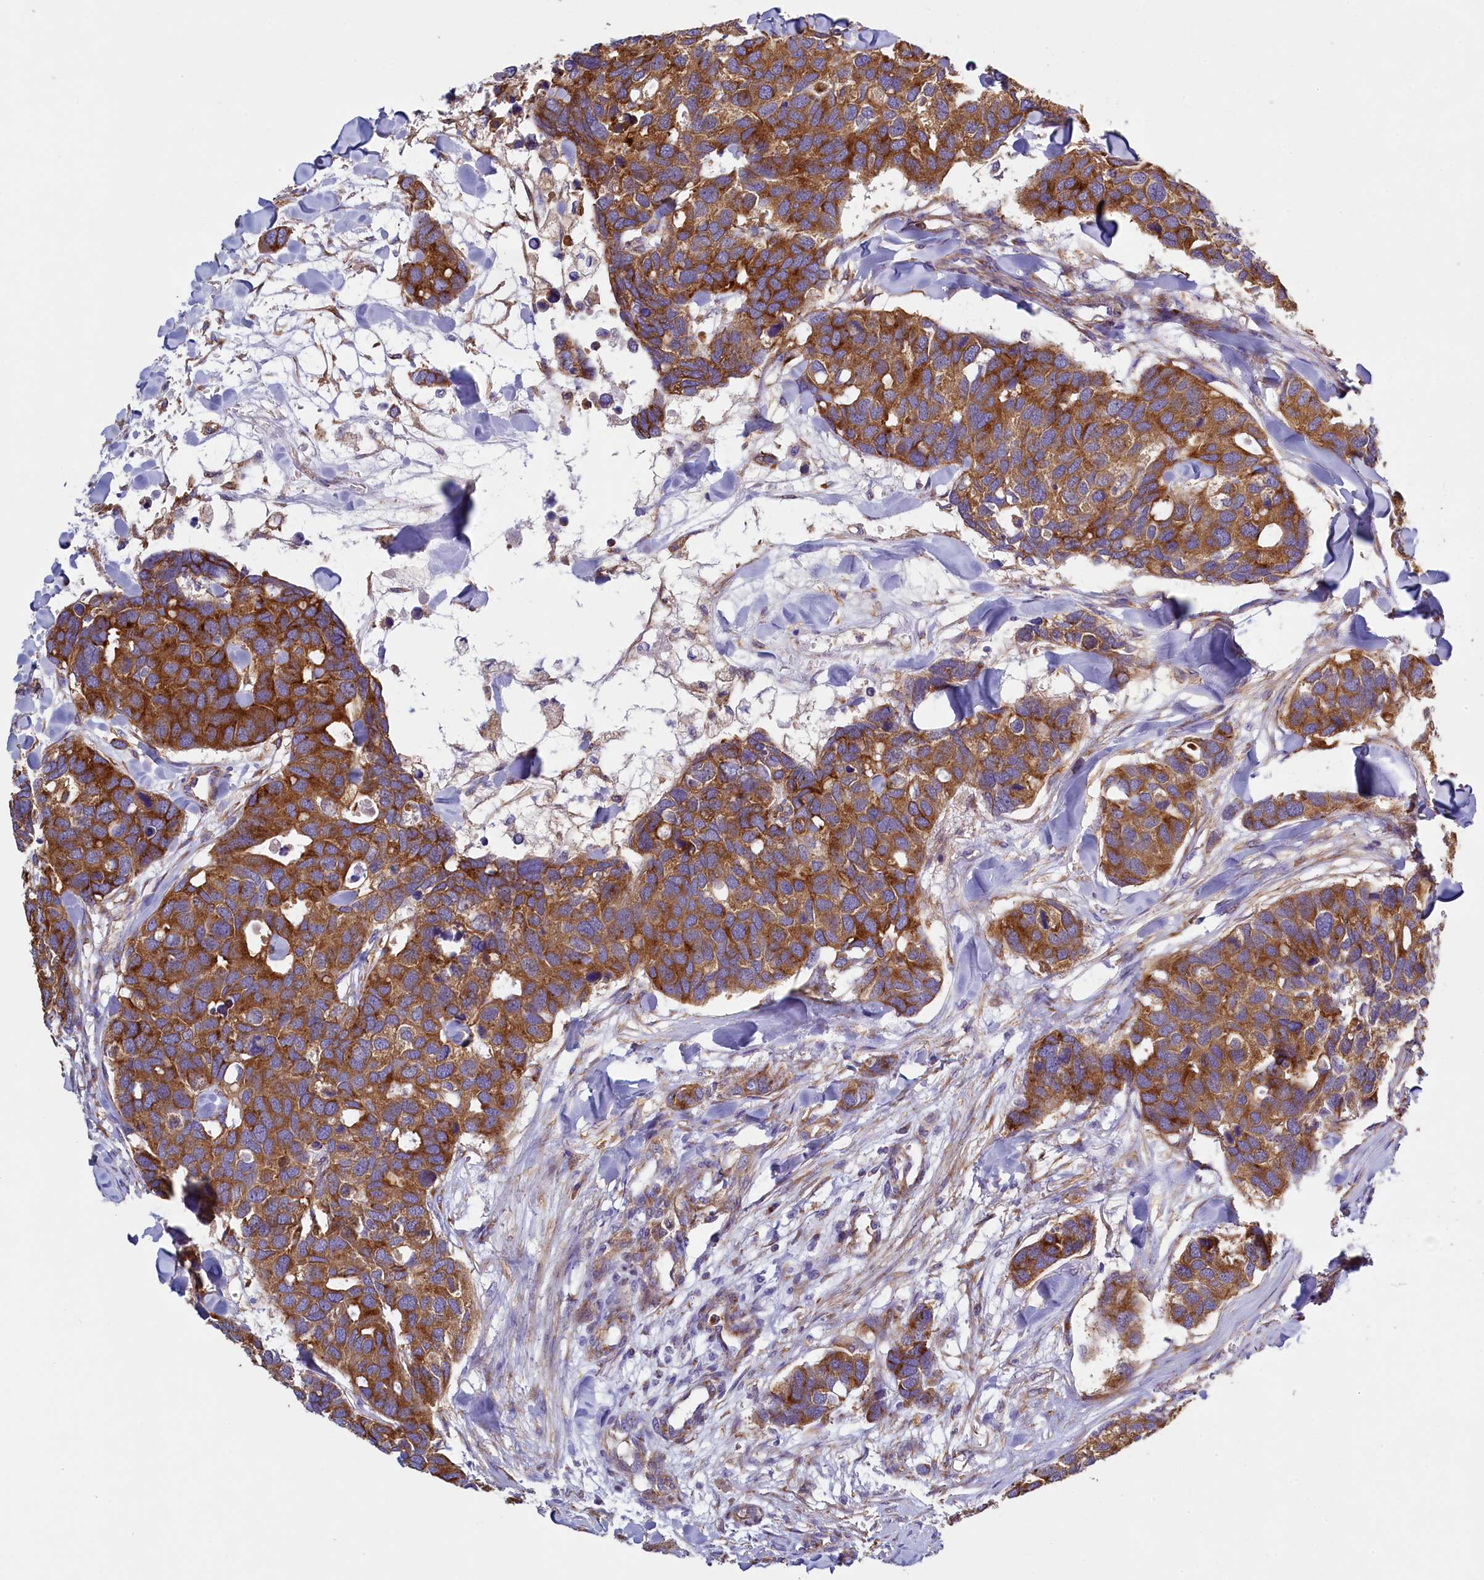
{"staining": {"intensity": "strong", "quantity": ">75%", "location": "cytoplasmic/membranous"}, "tissue": "breast cancer", "cell_type": "Tumor cells", "image_type": "cancer", "snomed": [{"axis": "morphology", "description": "Duct carcinoma"}, {"axis": "topography", "description": "Breast"}], "caption": "High-power microscopy captured an IHC histopathology image of breast cancer, revealing strong cytoplasmic/membranous staining in about >75% of tumor cells.", "gene": "GPR21", "patient": {"sex": "female", "age": 83}}